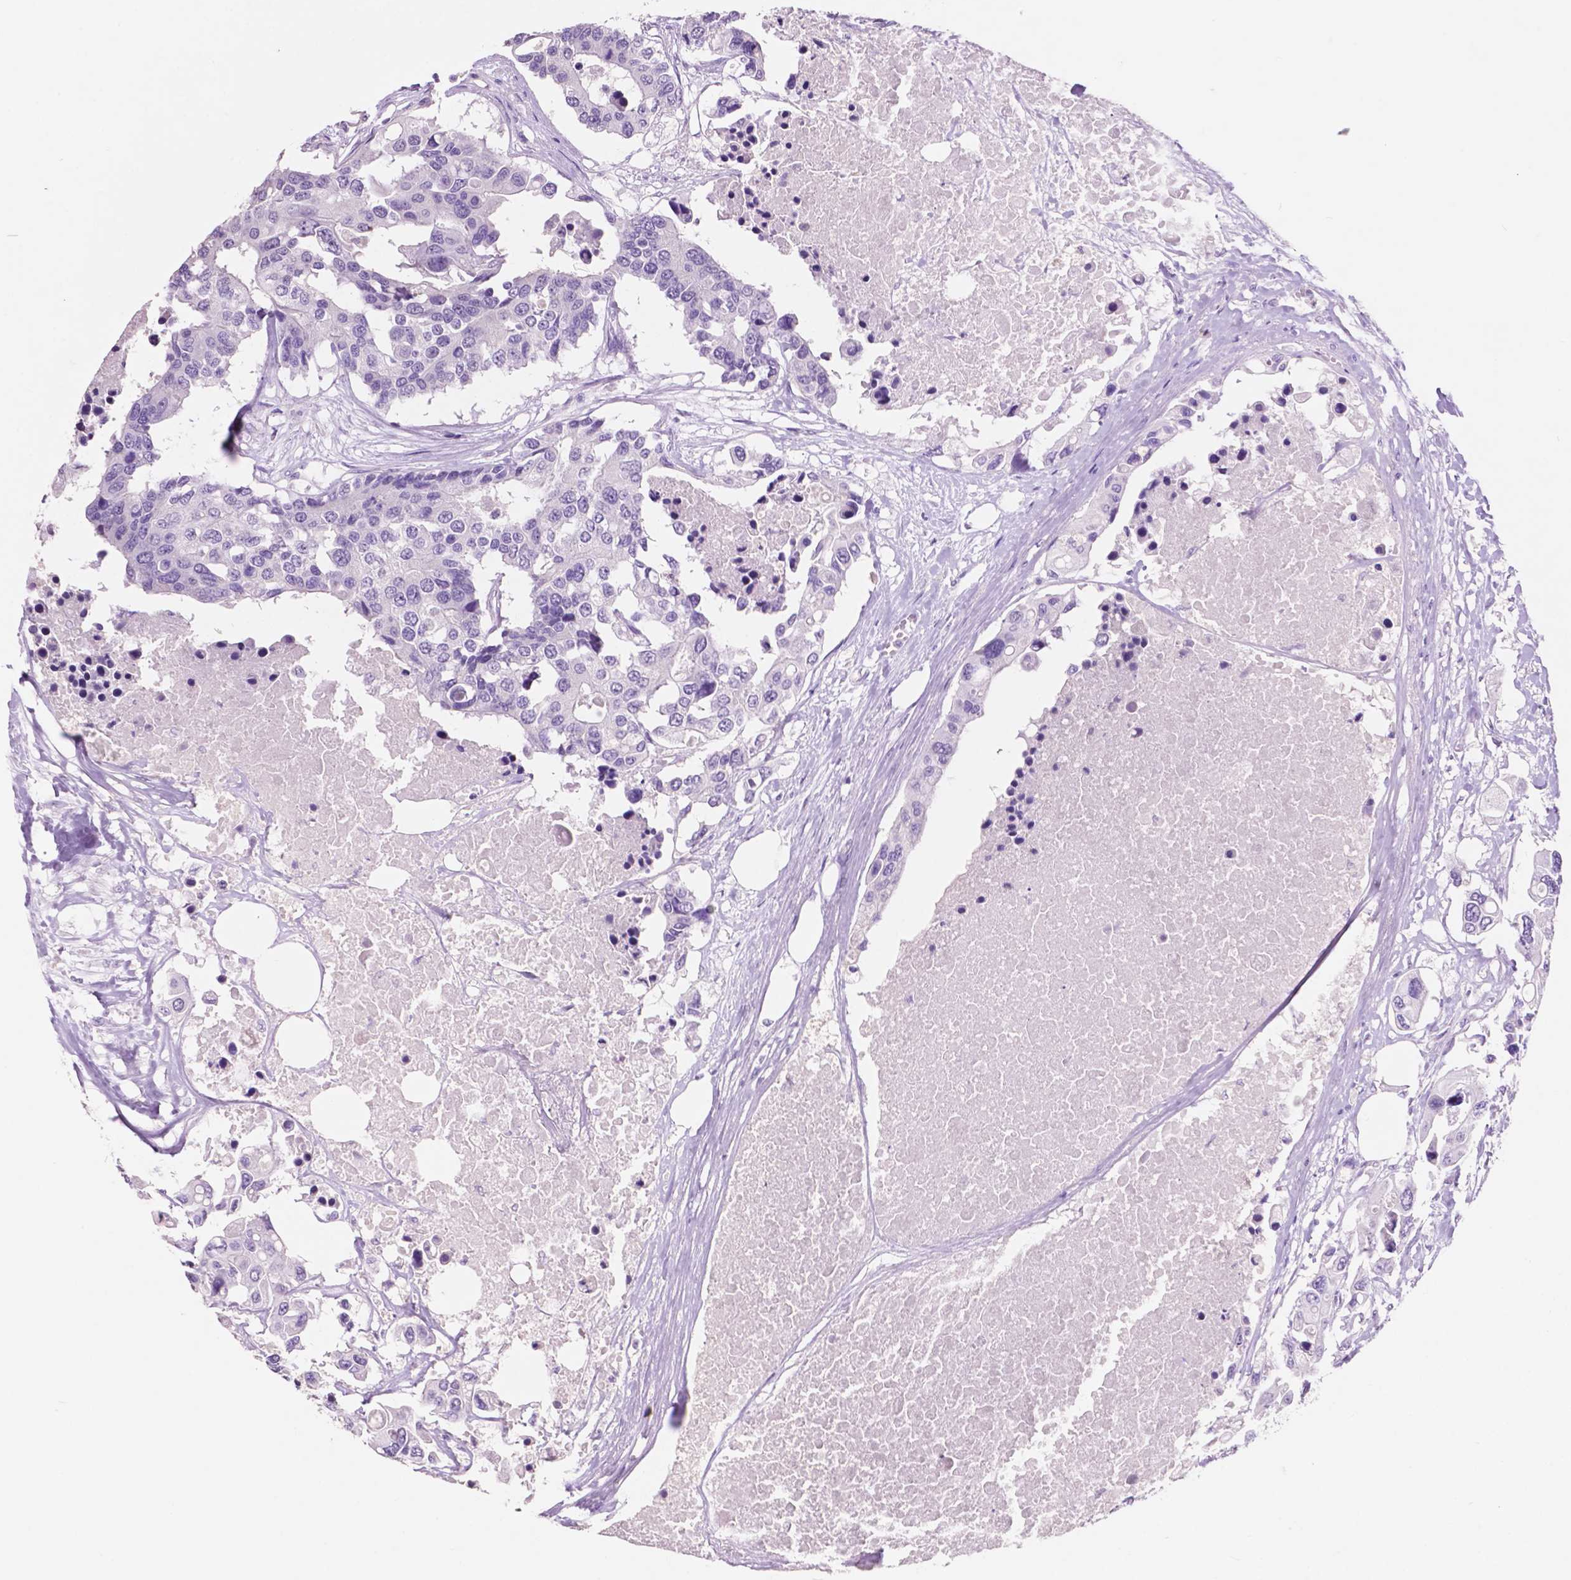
{"staining": {"intensity": "negative", "quantity": "none", "location": "none"}, "tissue": "colorectal cancer", "cell_type": "Tumor cells", "image_type": "cancer", "snomed": [{"axis": "morphology", "description": "Adenocarcinoma, NOS"}, {"axis": "topography", "description": "Colon"}], "caption": "Adenocarcinoma (colorectal) stained for a protein using immunohistochemistry (IHC) reveals no expression tumor cells.", "gene": "IDO1", "patient": {"sex": "male", "age": 77}}